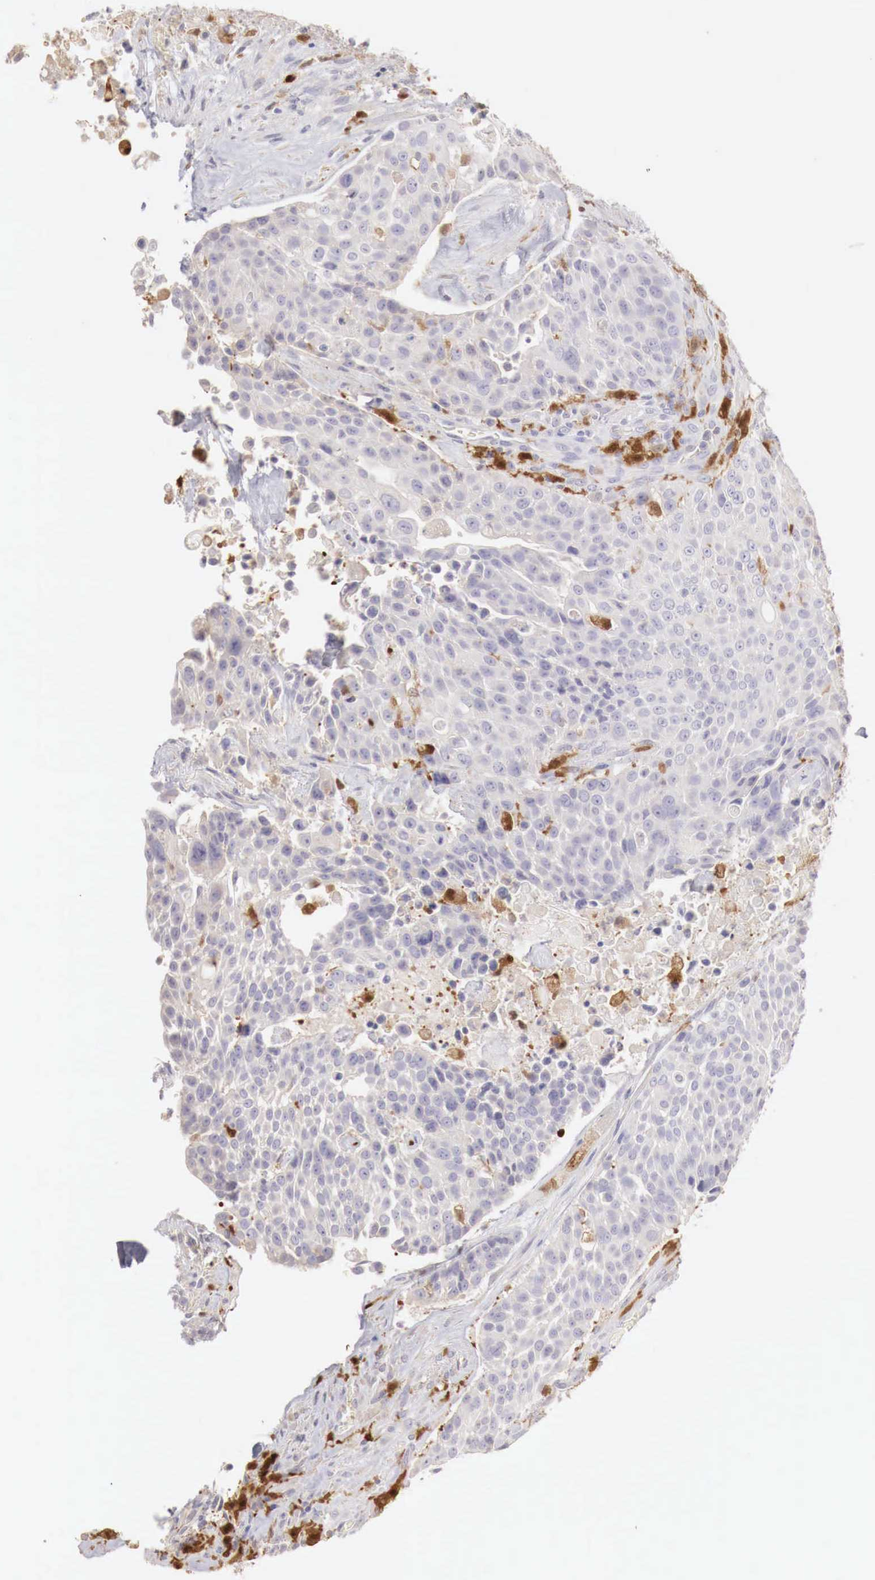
{"staining": {"intensity": "negative", "quantity": "none", "location": "none"}, "tissue": "urothelial cancer", "cell_type": "Tumor cells", "image_type": "cancer", "snomed": [{"axis": "morphology", "description": "Urothelial carcinoma, High grade"}, {"axis": "topography", "description": "Urinary bladder"}], "caption": "Urothelial carcinoma (high-grade) was stained to show a protein in brown. There is no significant expression in tumor cells. Nuclei are stained in blue.", "gene": "RENBP", "patient": {"sex": "male", "age": 74}}